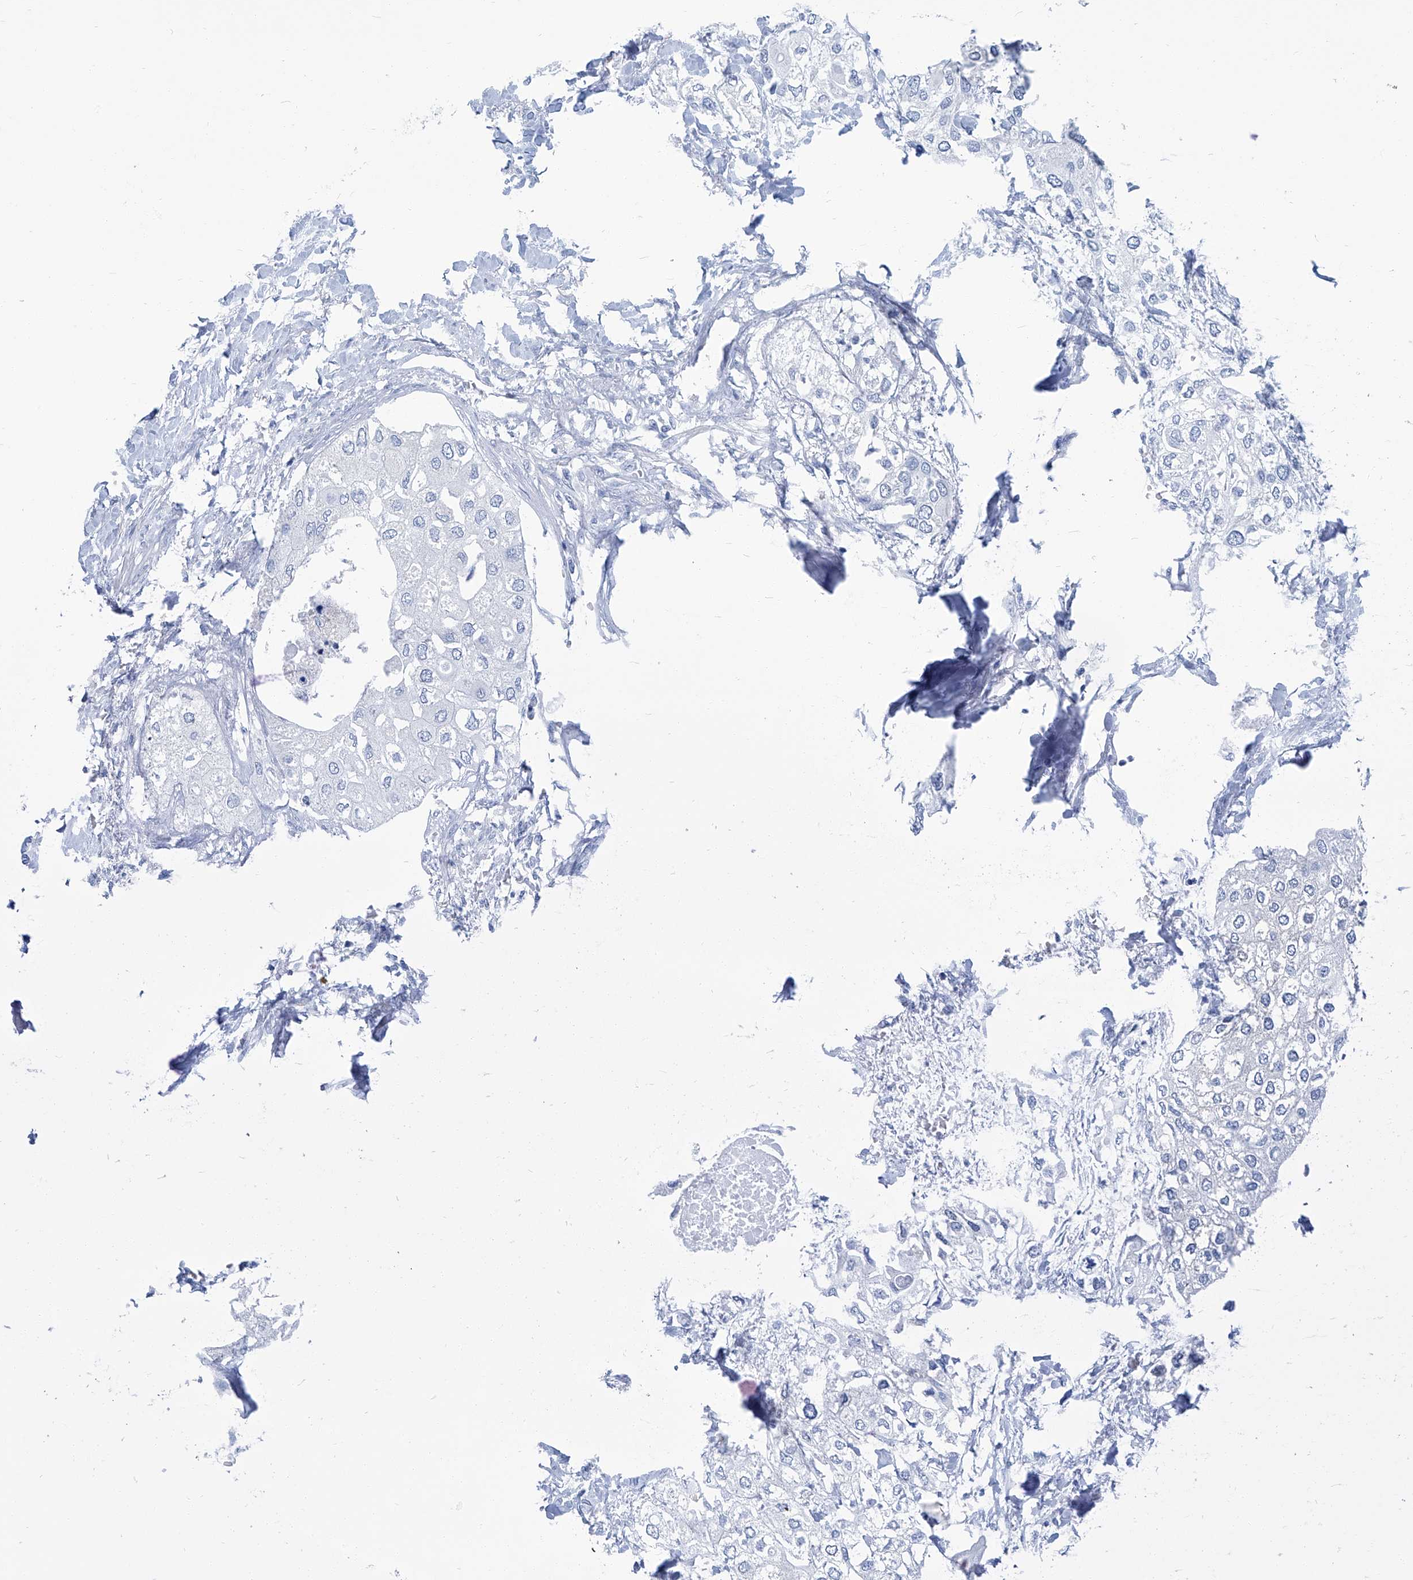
{"staining": {"intensity": "negative", "quantity": "none", "location": "none"}, "tissue": "urothelial cancer", "cell_type": "Tumor cells", "image_type": "cancer", "snomed": [{"axis": "morphology", "description": "Urothelial carcinoma, High grade"}, {"axis": "topography", "description": "Urinary bladder"}], "caption": "Human high-grade urothelial carcinoma stained for a protein using immunohistochemistry exhibits no staining in tumor cells.", "gene": "PFKL", "patient": {"sex": "male", "age": 64}}